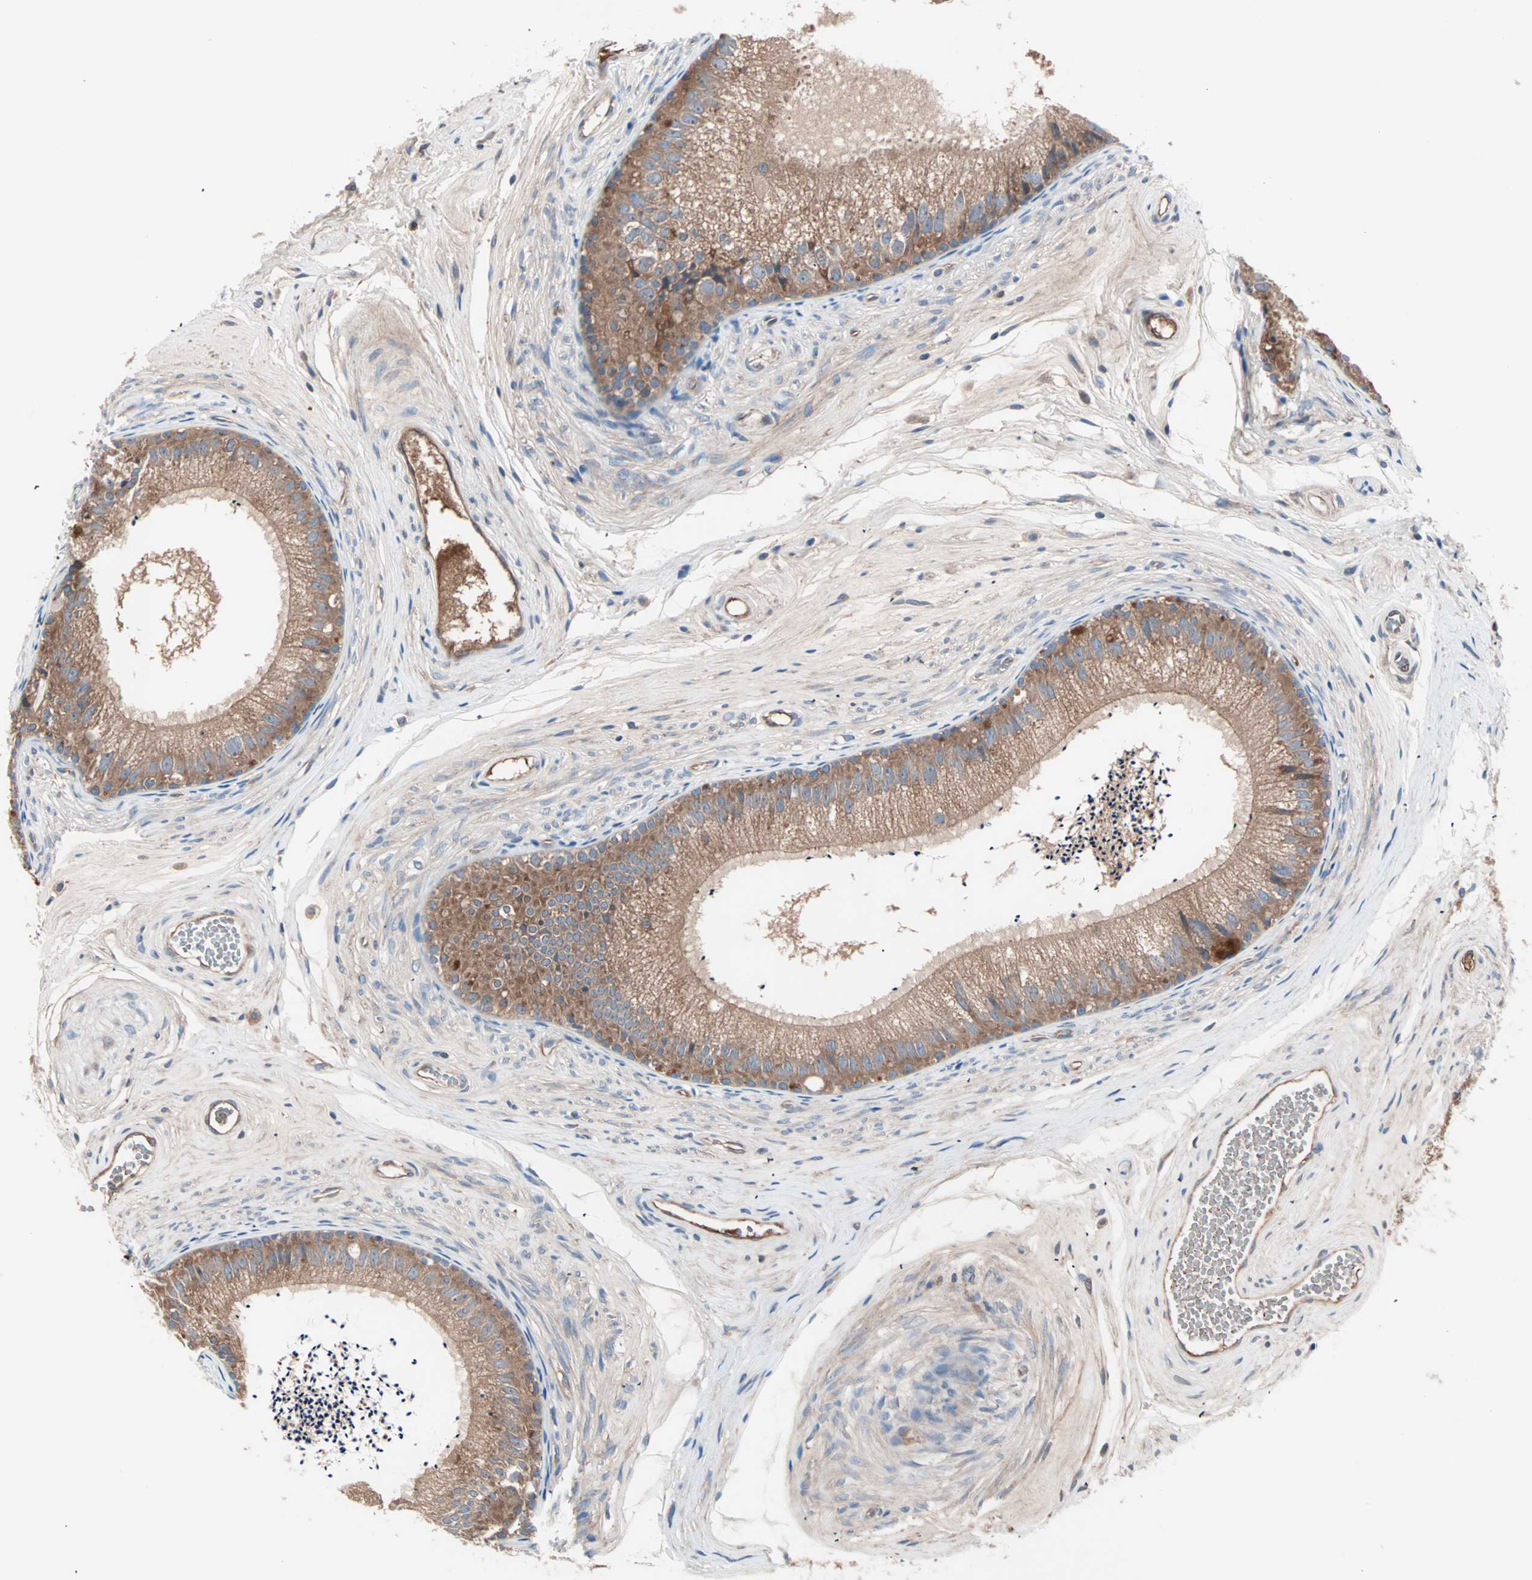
{"staining": {"intensity": "moderate", "quantity": ">75%", "location": "cytoplasmic/membranous"}, "tissue": "epididymis", "cell_type": "Glandular cells", "image_type": "normal", "snomed": [{"axis": "morphology", "description": "Normal tissue, NOS"}, {"axis": "topography", "description": "Epididymis"}], "caption": "An IHC image of normal tissue is shown. Protein staining in brown labels moderate cytoplasmic/membranous positivity in epididymis within glandular cells. (brown staining indicates protein expression, while blue staining denotes nuclei).", "gene": "CAD", "patient": {"sex": "male", "age": 56}}